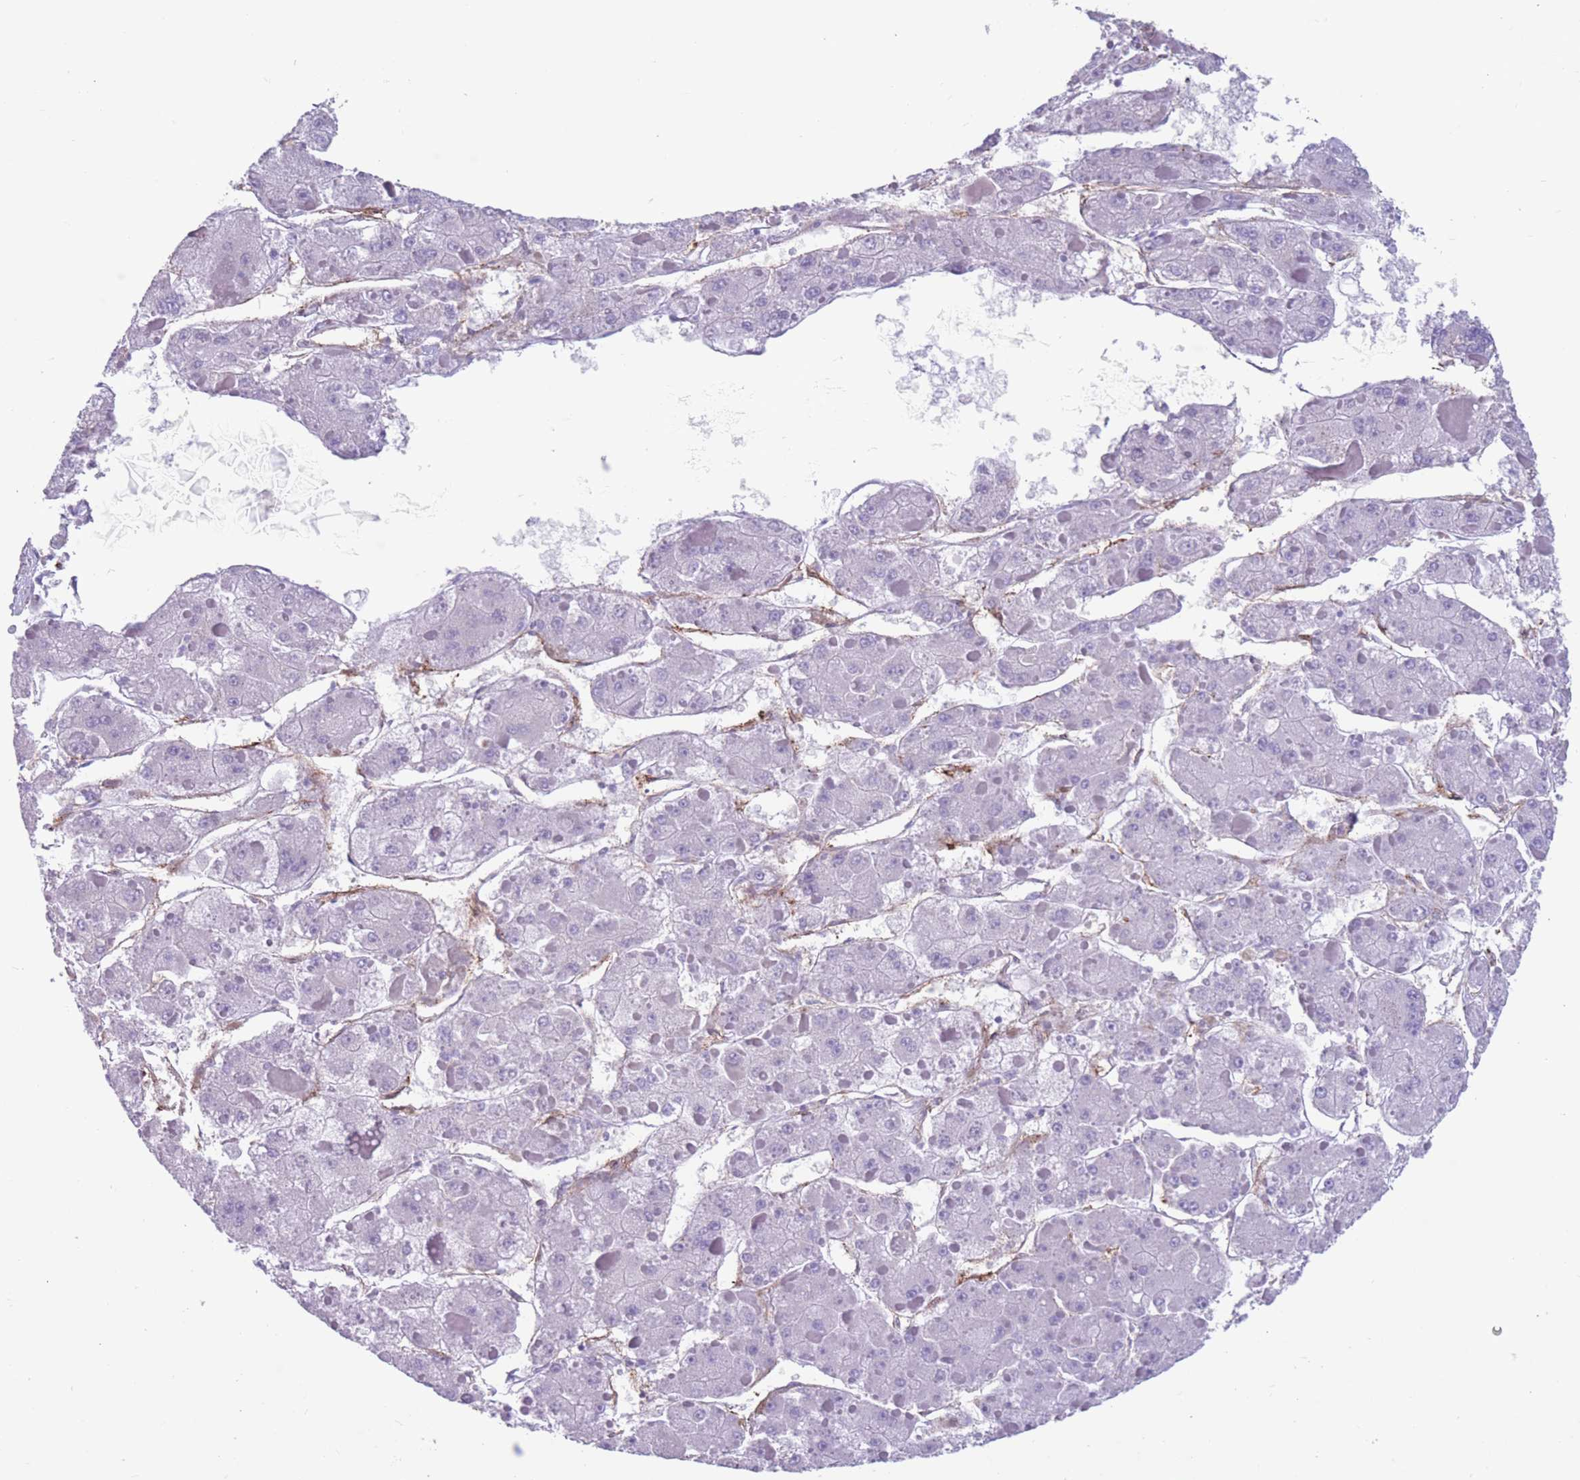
{"staining": {"intensity": "negative", "quantity": "none", "location": "none"}, "tissue": "liver cancer", "cell_type": "Tumor cells", "image_type": "cancer", "snomed": [{"axis": "morphology", "description": "Carcinoma, Hepatocellular, NOS"}, {"axis": "topography", "description": "Liver"}], "caption": "Tumor cells show no significant protein staining in liver hepatocellular carcinoma.", "gene": "DPYD", "patient": {"sex": "female", "age": 73}}